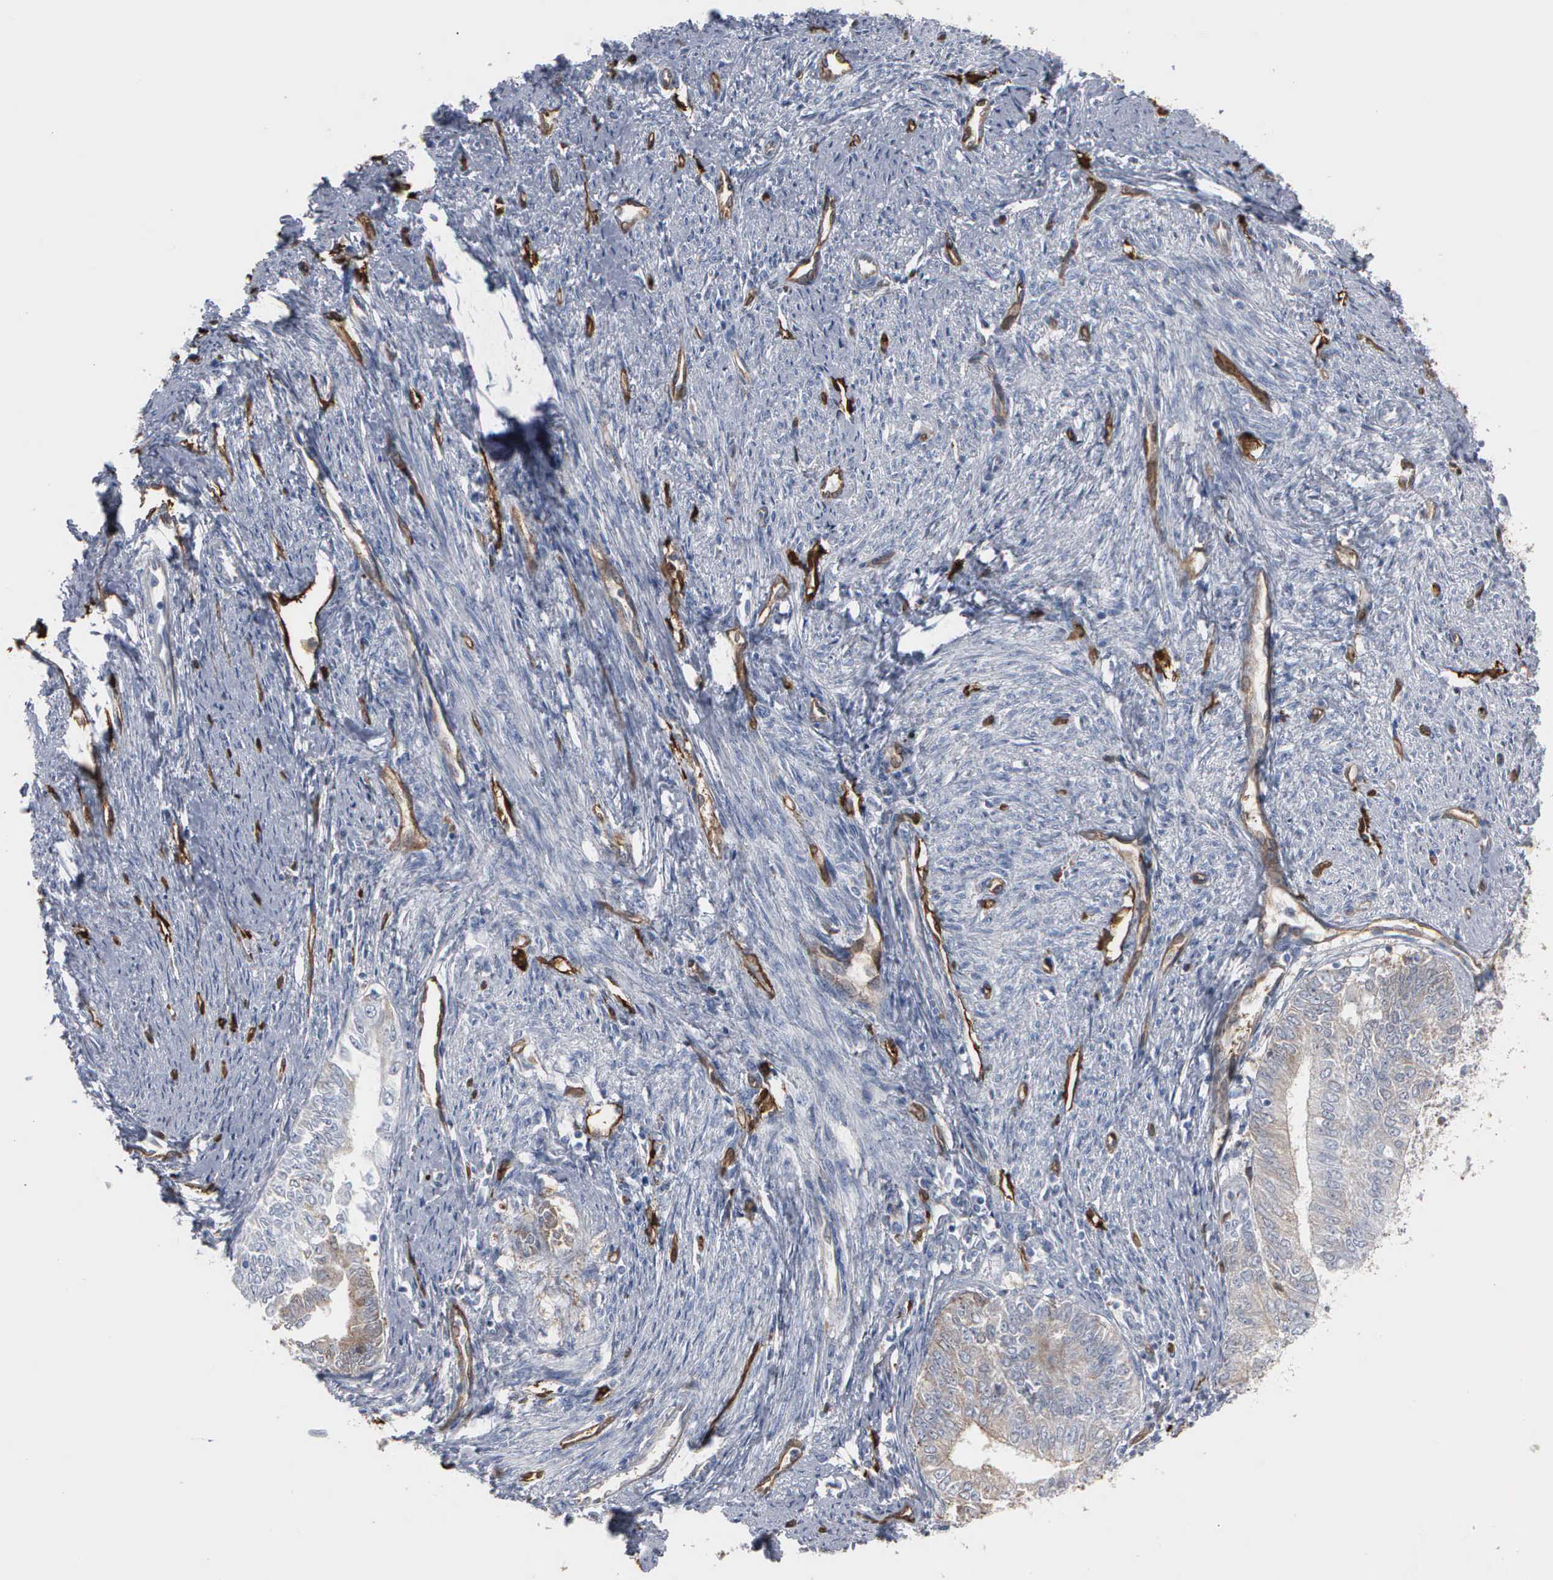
{"staining": {"intensity": "weak", "quantity": "25%-75%", "location": "cytoplasmic/membranous"}, "tissue": "endometrial cancer", "cell_type": "Tumor cells", "image_type": "cancer", "snomed": [{"axis": "morphology", "description": "Adenocarcinoma, NOS"}, {"axis": "topography", "description": "Endometrium"}], "caption": "An IHC micrograph of neoplastic tissue is shown. Protein staining in brown shows weak cytoplasmic/membranous positivity in endometrial cancer (adenocarcinoma) within tumor cells.", "gene": "FSCN1", "patient": {"sex": "female", "age": 66}}